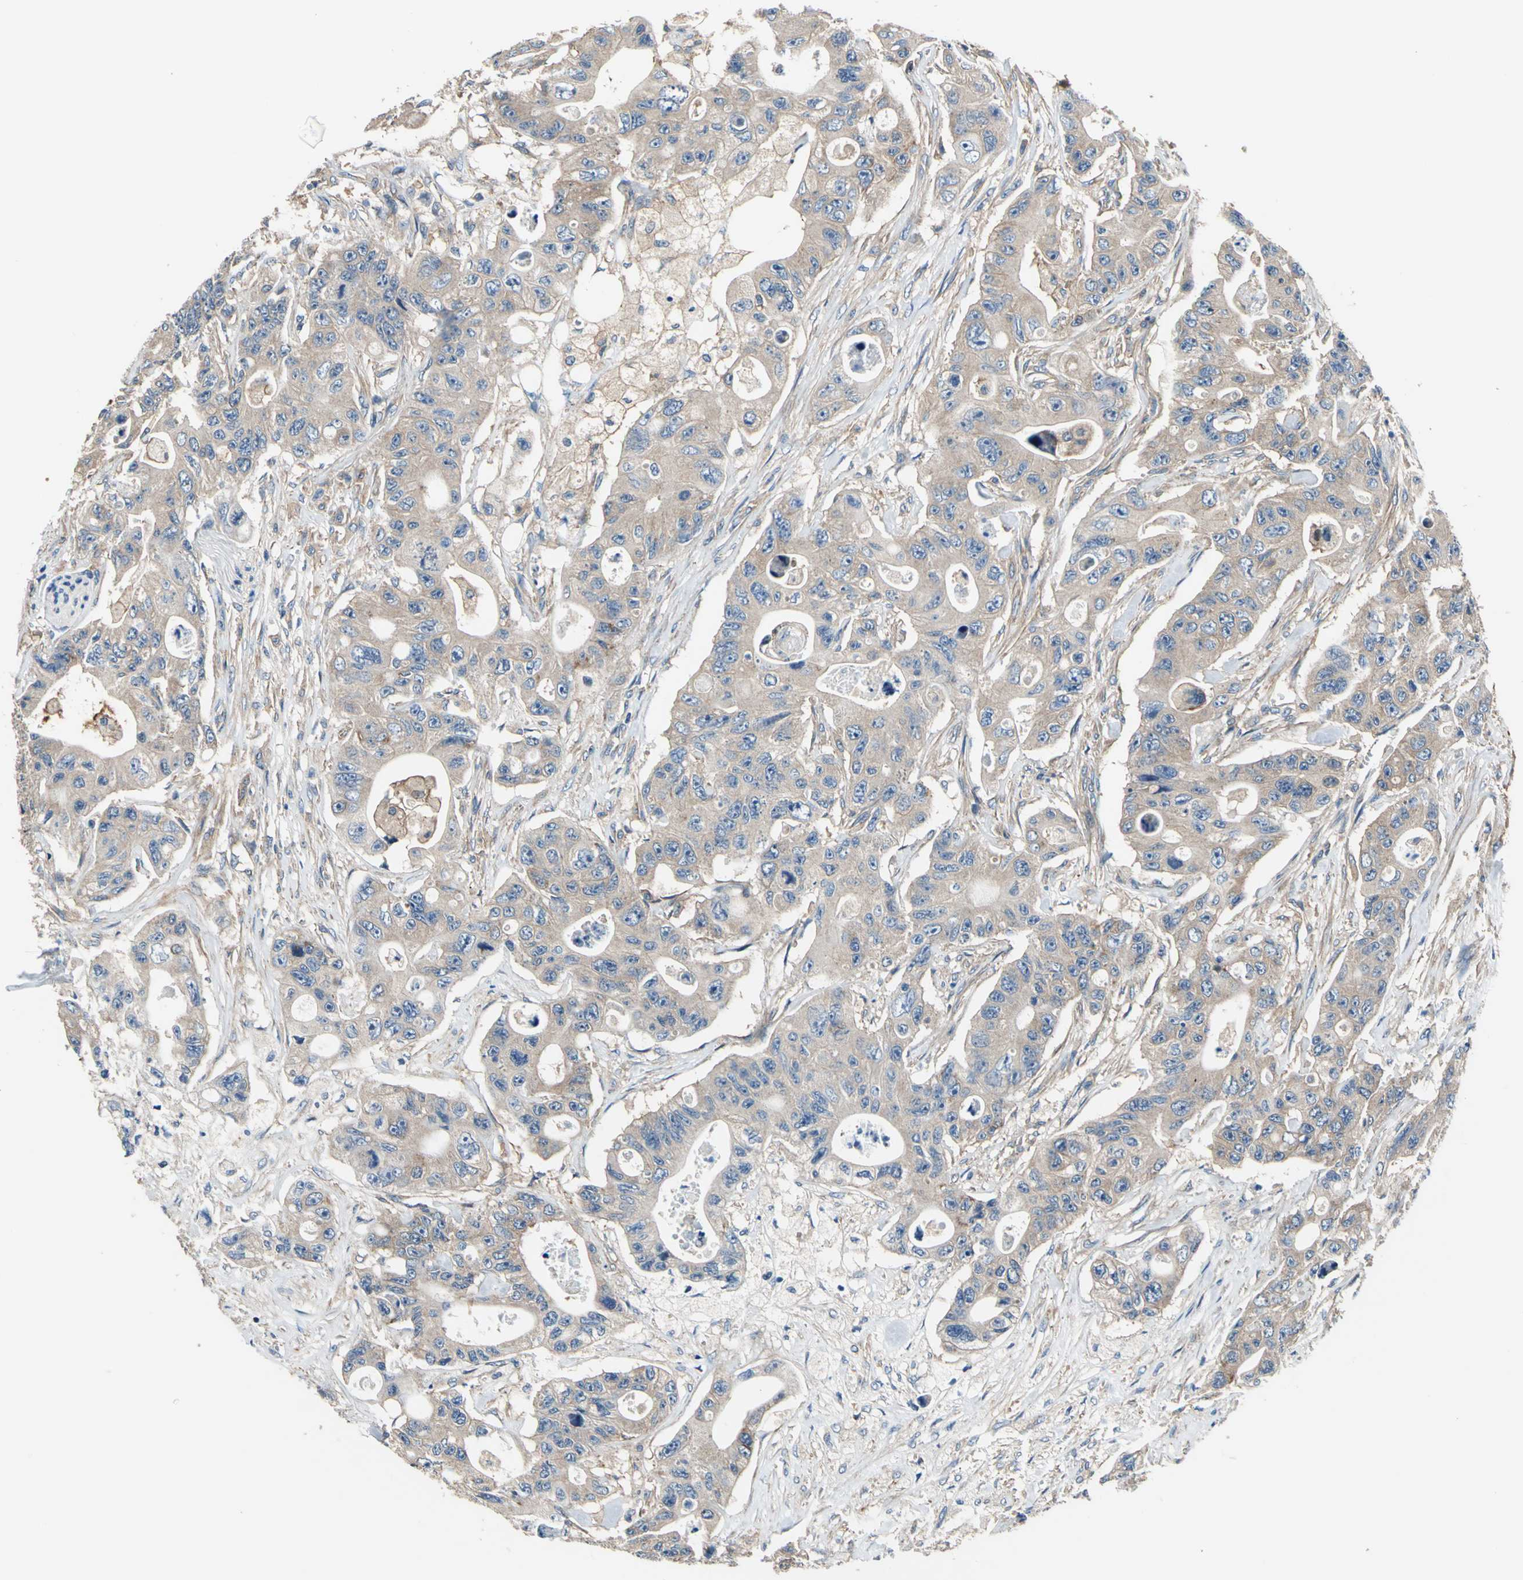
{"staining": {"intensity": "weak", "quantity": "25%-75%", "location": "cytoplasmic/membranous"}, "tissue": "colorectal cancer", "cell_type": "Tumor cells", "image_type": "cancer", "snomed": [{"axis": "morphology", "description": "Adenocarcinoma, NOS"}, {"axis": "topography", "description": "Colon"}], "caption": "Weak cytoplasmic/membranous protein positivity is seen in approximately 25%-75% of tumor cells in adenocarcinoma (colorectal).", "gene": "DDX3Y", "patient": {"sex": "female", "age": 46}}